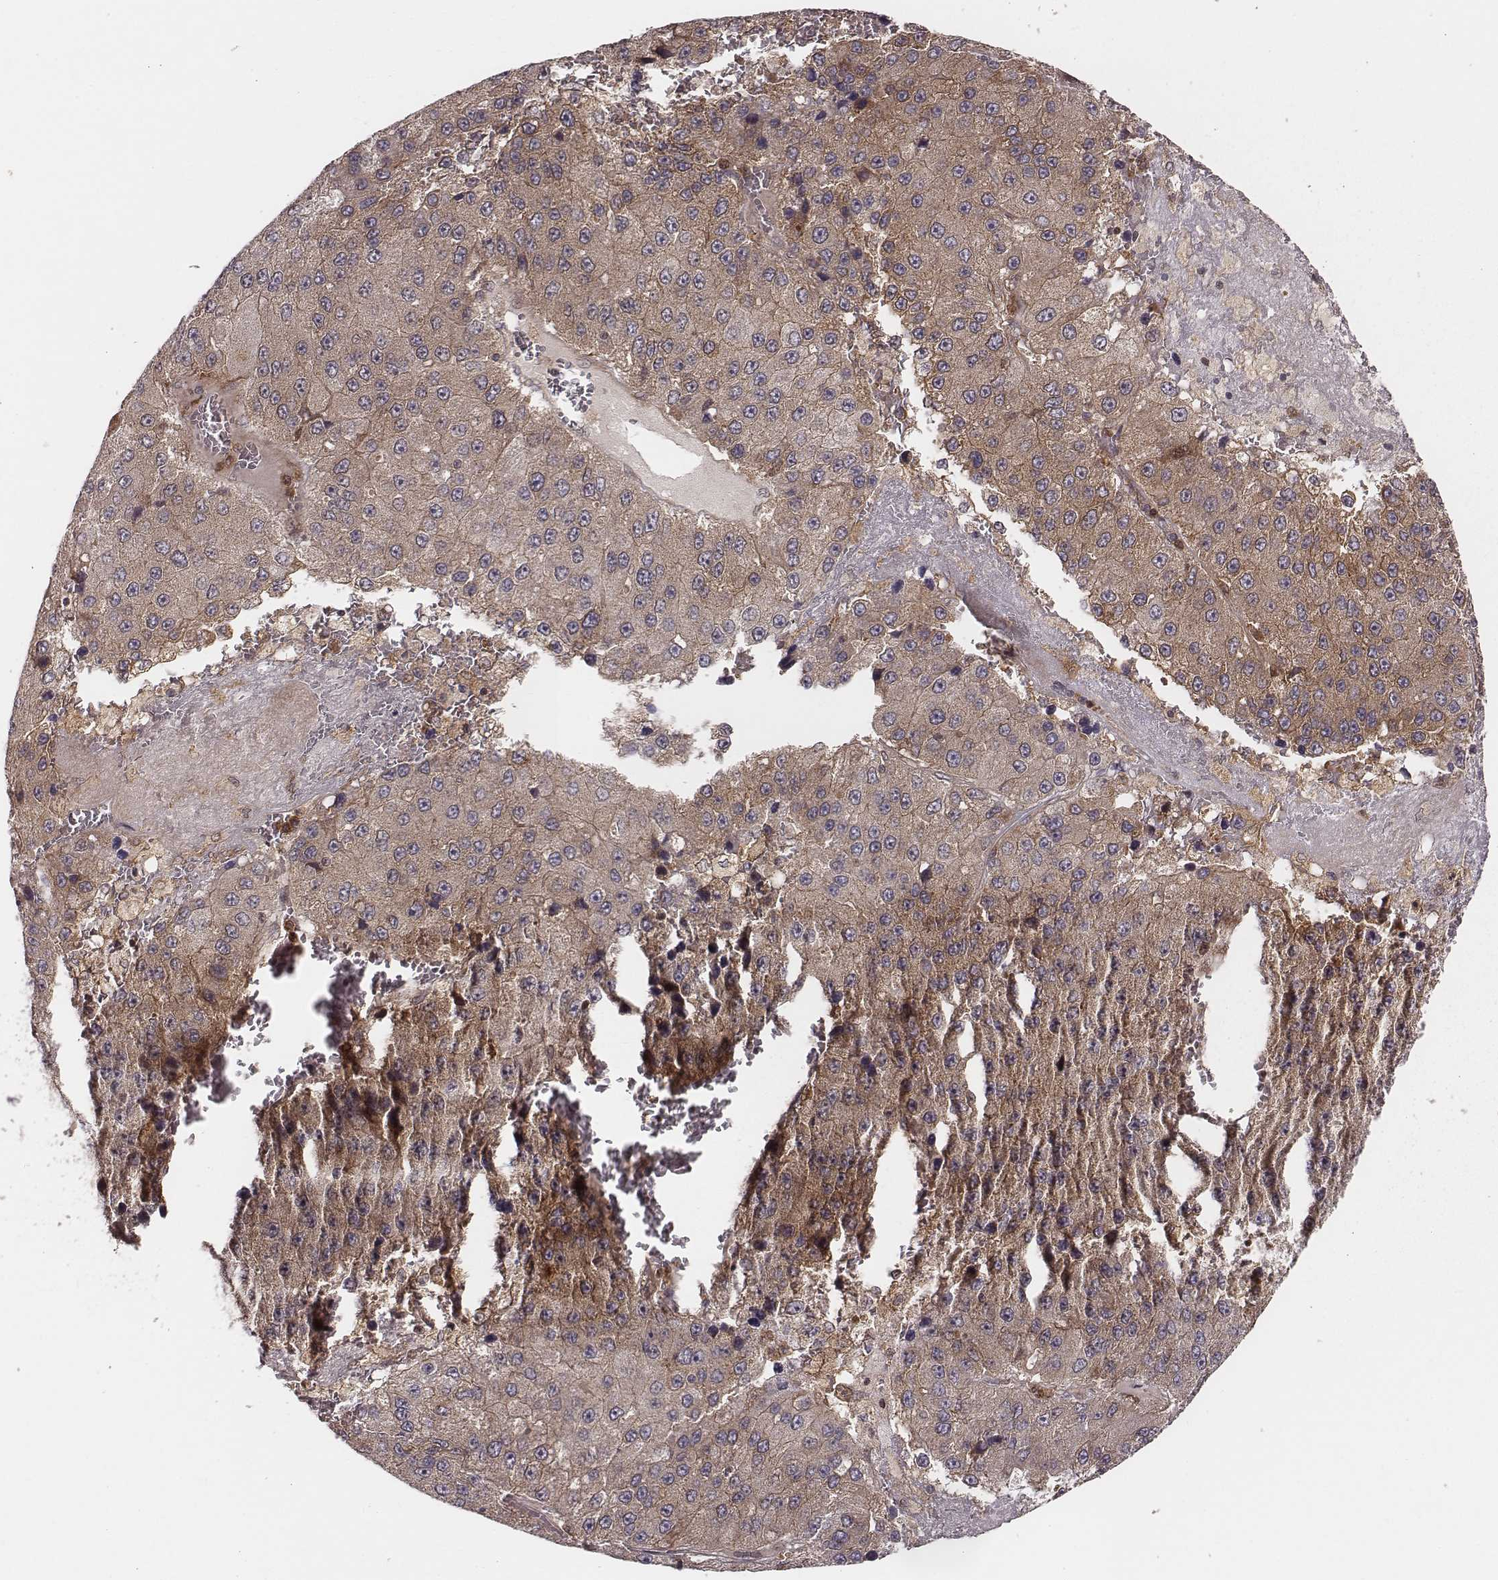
{"staining": {"intensity": "moderate", "quantity": ">75%", "location": "cytoplasmic/membranous"}, "tissue": "liver cancer", "cell_type": "Tumor cells", "image_type": "cancer", "snomed": [{"axis": "morphology", "description": "Carcinoma, Hepatocellular, NOS"}, {"axis": "topography", "description": "Liver"}], "caption": "The immunohistochemical stain shows moderate cytoplasmic/membranous expression in tumor cells of liver cancer tissue.", "gene": "VPS26A", "patient": {"sex": "female", "age": 73}}